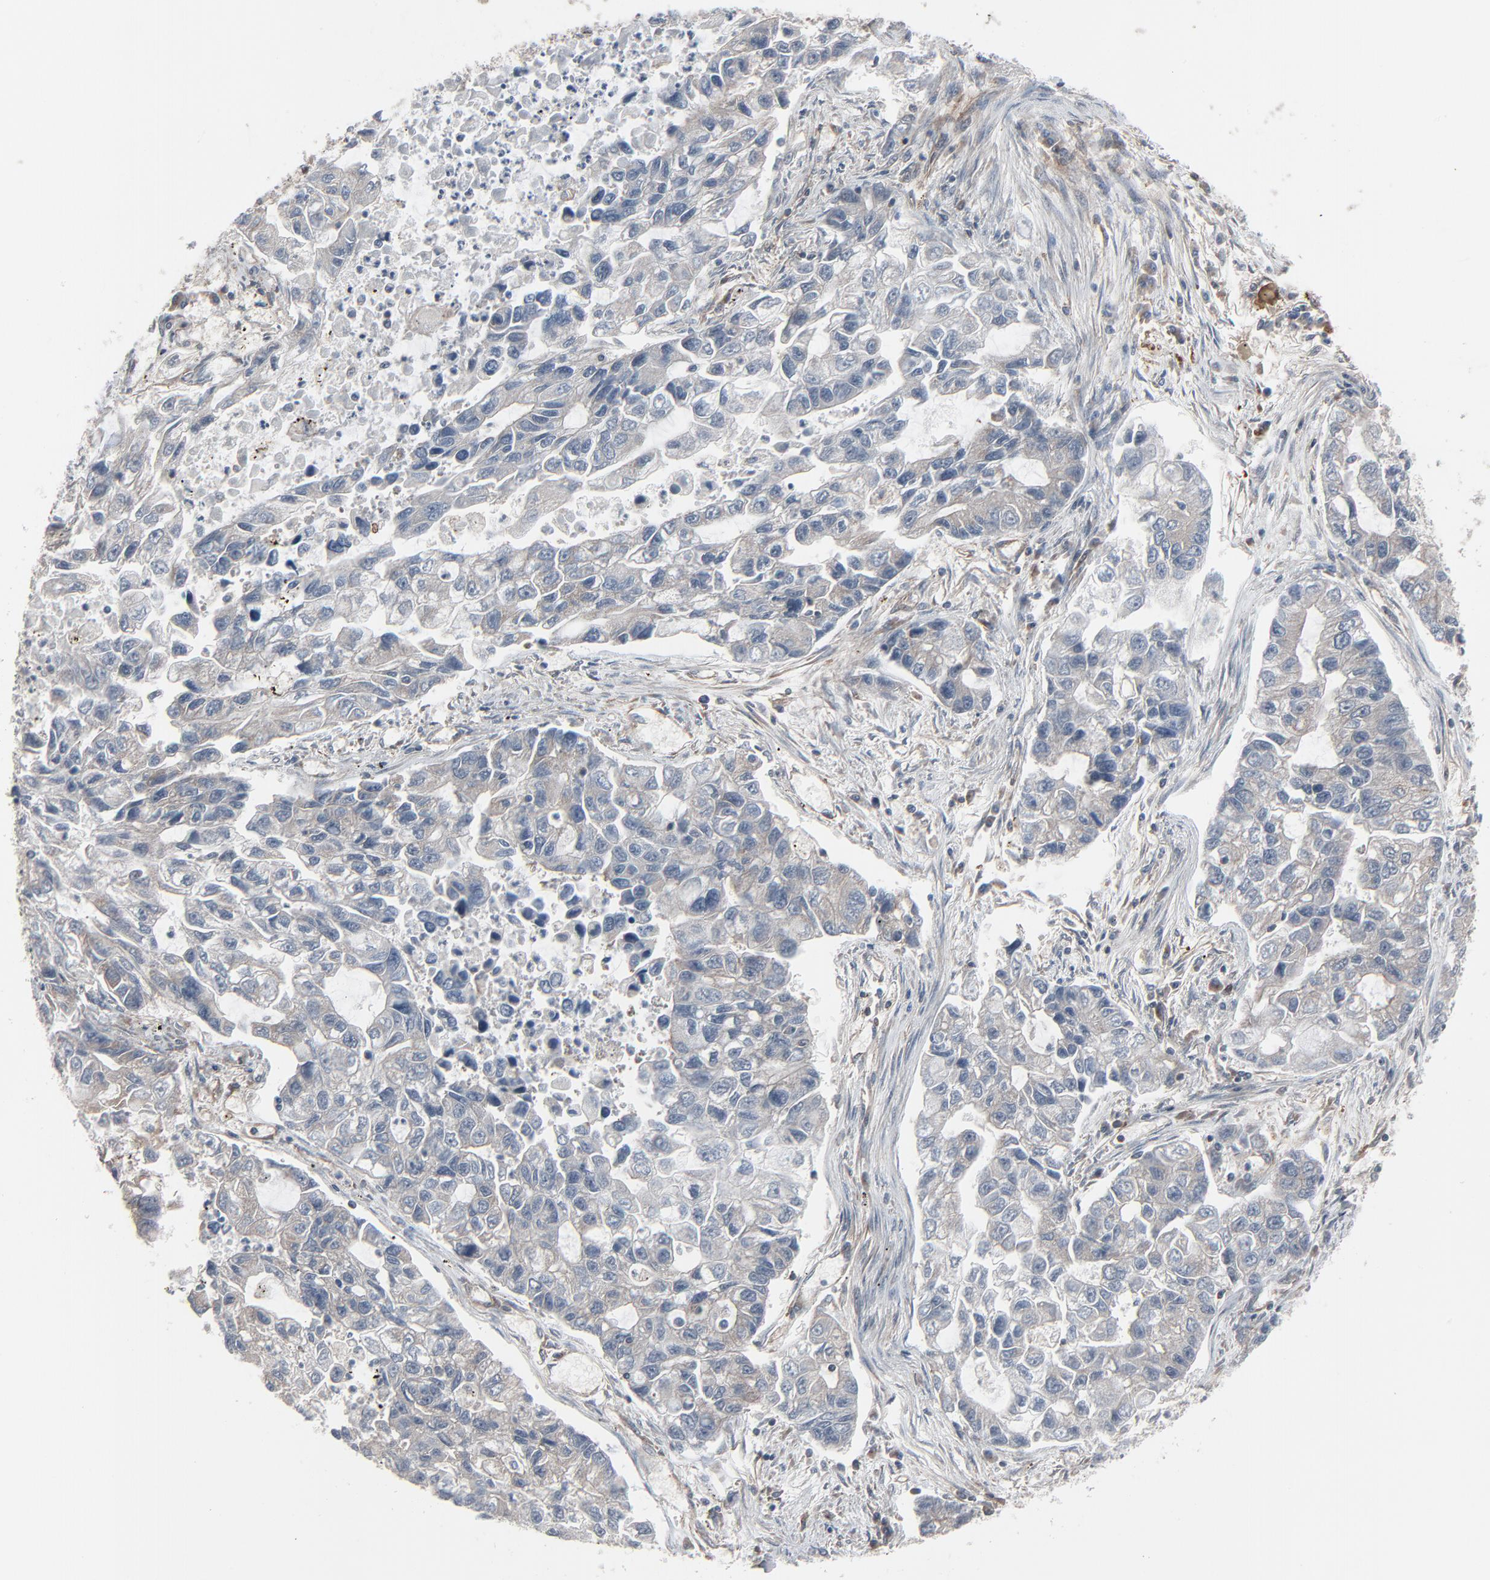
{"staining": {"intensity": "negative", "quantity": "none", "location": "none"}, "tissue": "lung cancer", "cell_type": "Tumor cells", "image_type": "cancer", "snomed": [{"axis": "morphology", "description": "Adenocarcinoma, NOS"}, {"axis": "topography", "description": "Lung"}], "caption": "DAB immunohistochemical staining of human adenocarcinoma (lung) reveals no significant staining in tumor cells. Nuclei are stained in blue.", "gene": "OPTN", "patient": {"sex": "female", "age": 51}}